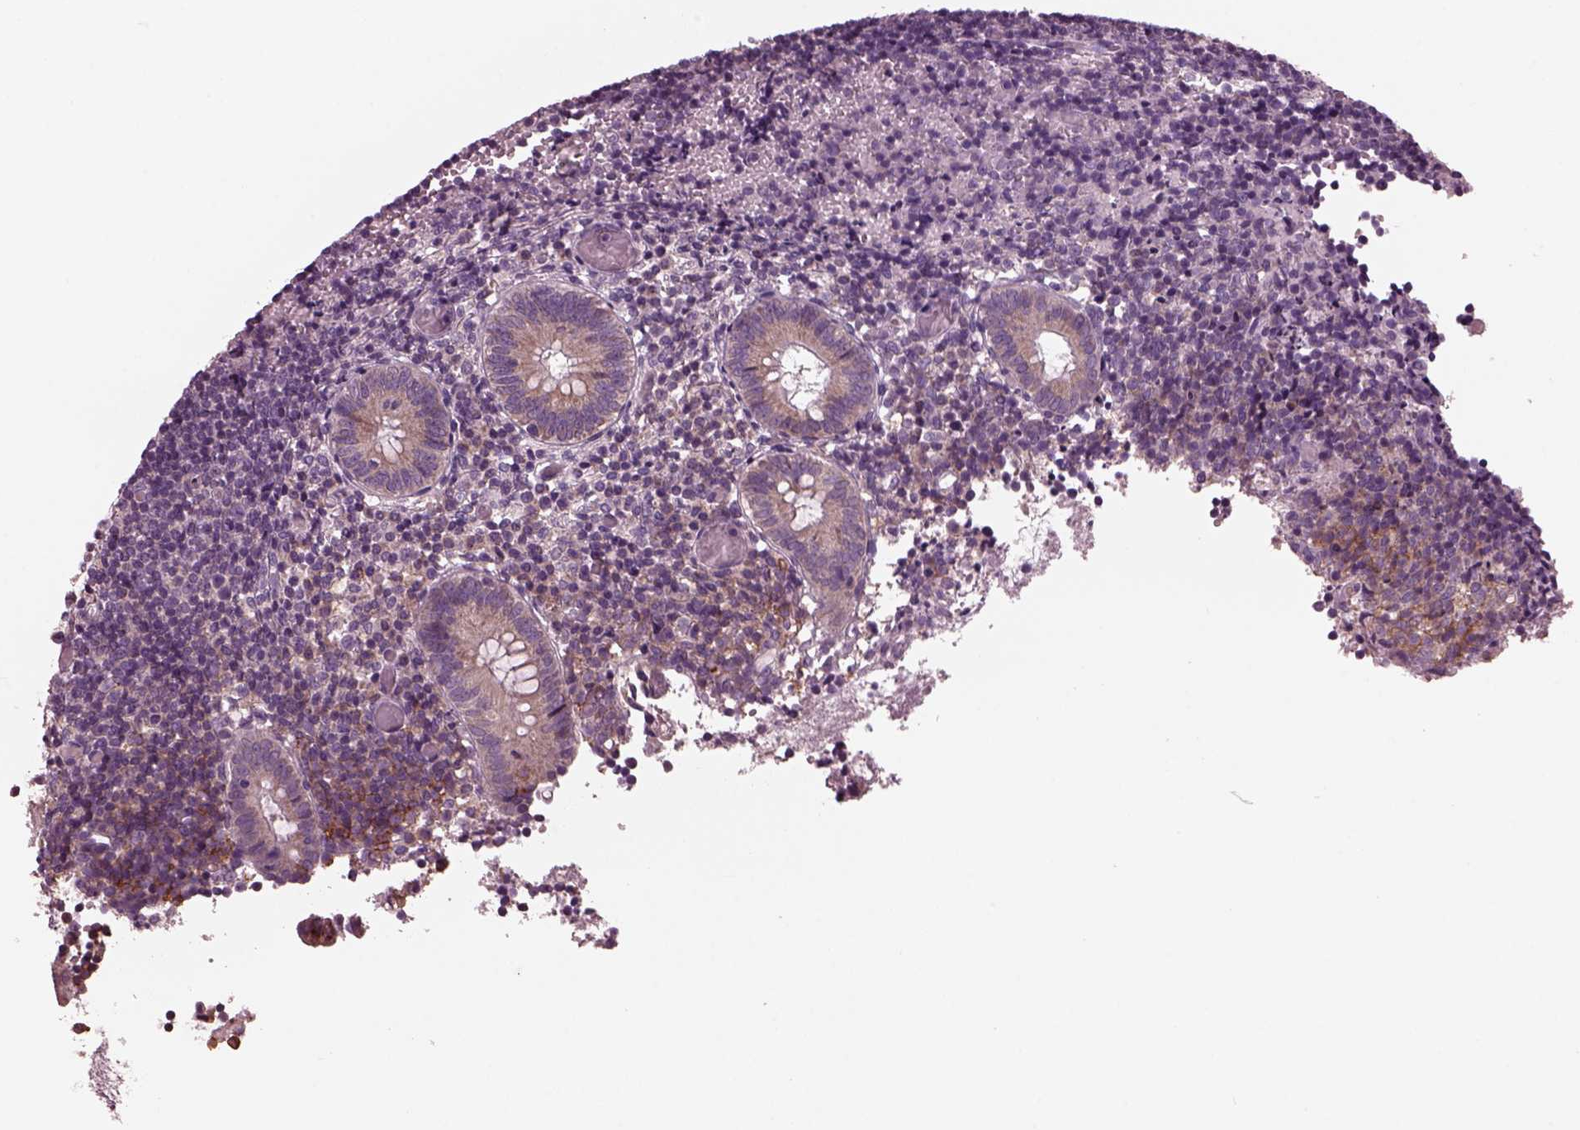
{"staining": {"intensity": "weak", "quantity": ">75%", "location": "cytoplasmic/membranous"}, "tissue": "appendix", "cell_type": "Glandular cells", "image_type": "normal", "snomed": [{"axis": "morphology", "description": "Normal tissue, NOS"}, {"axis": "topography", "description": "Appendix"}], "caption": "Immunohistochemistry (IHC) photomicrograph of unremarkable appendix: appendix stained using immunohistochemistry (IHC) demonstrates low levels of weak protein expression localized specifically in the cytoplasmic/membranous of glandular cells, appearing as a cytoplasmic/membranous brown color.", "gene": "AP4M1", "patient": {"sex": "female", "age": 32}}